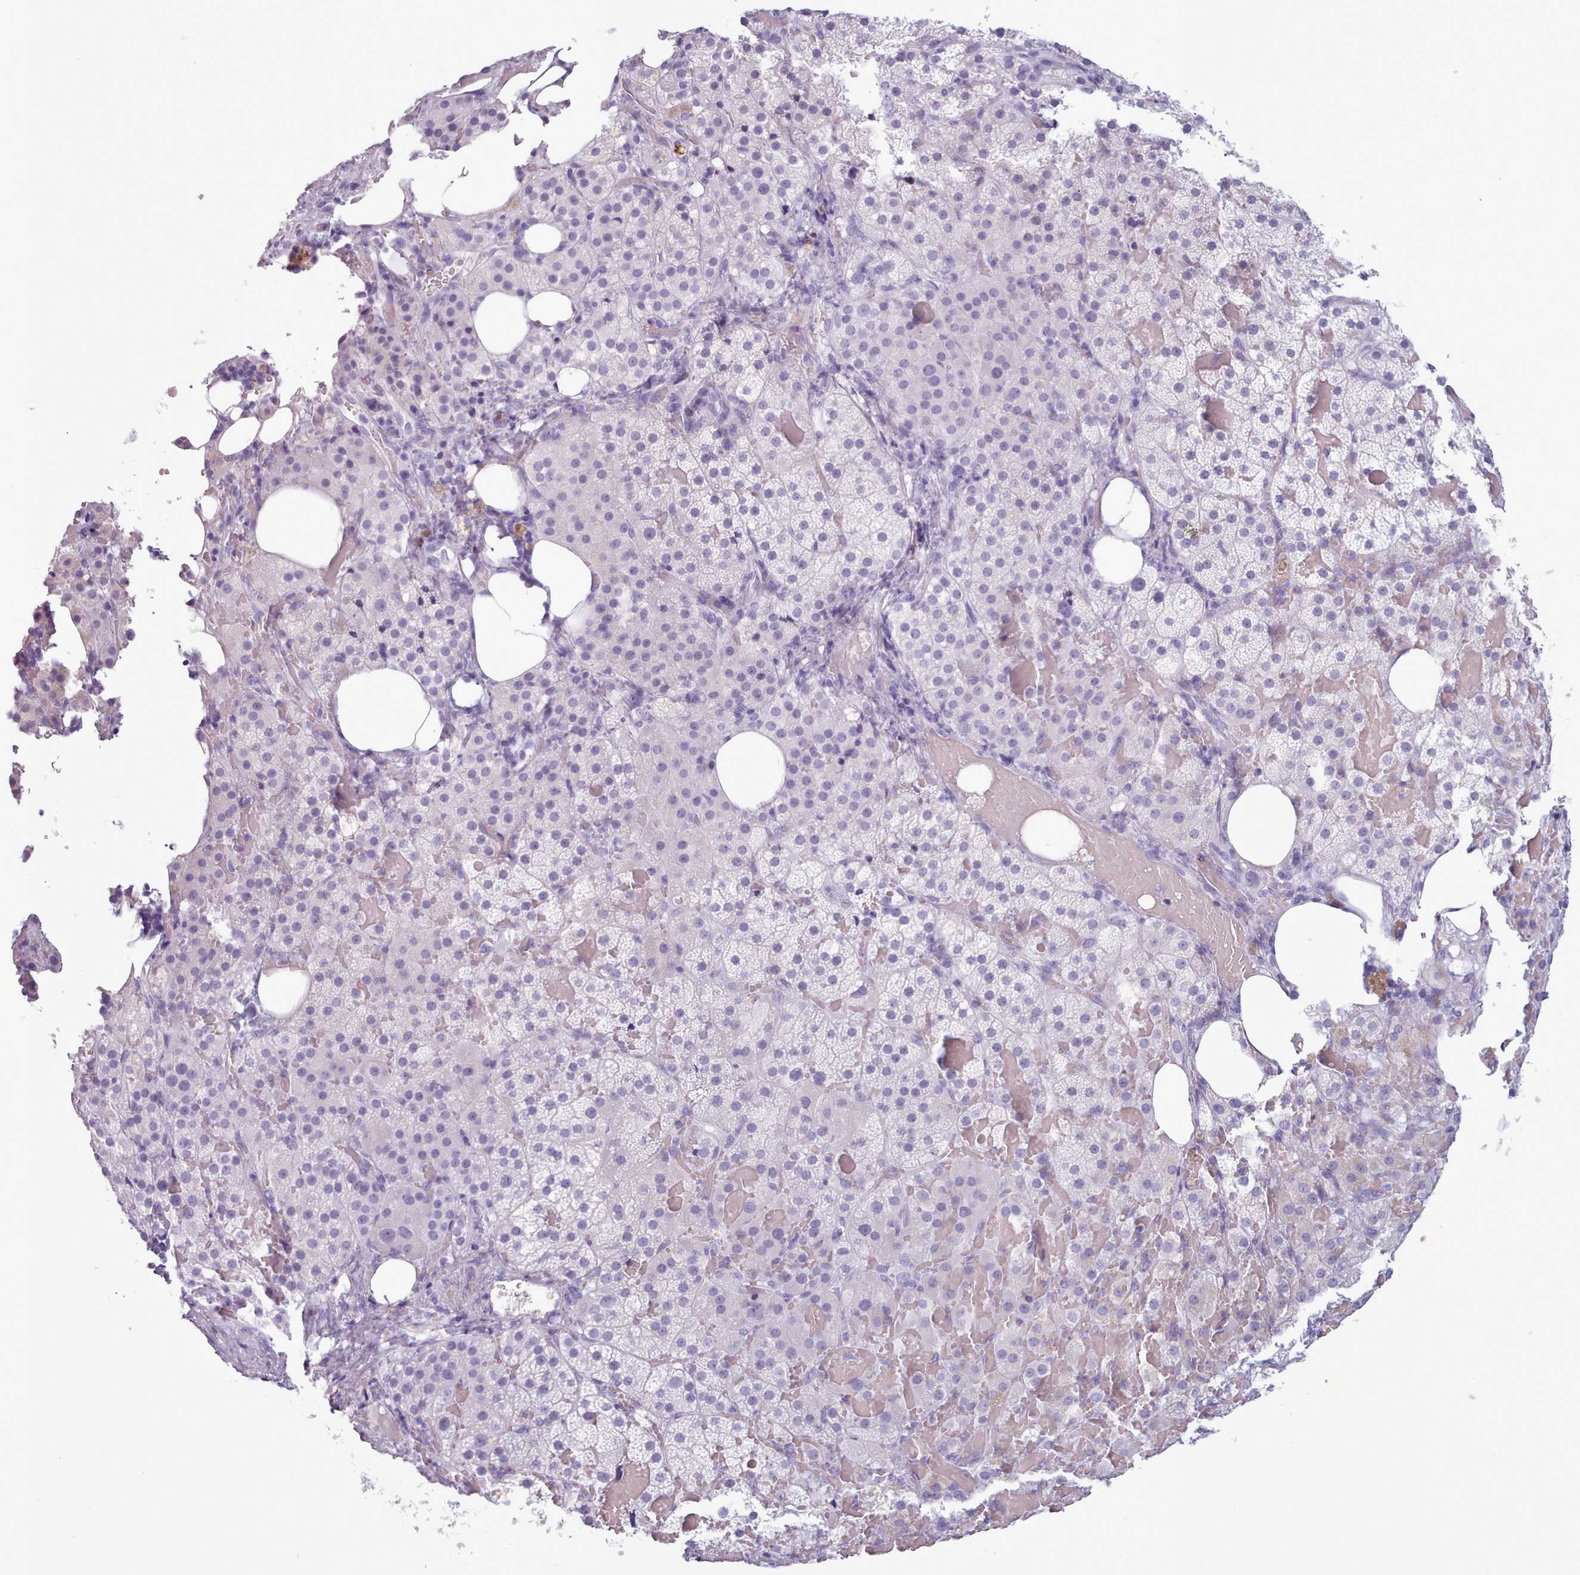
{"staining": {"intensity": "negative", "quantity": "none", "location": "none"}, "tissue": "adrenal gland", "cell_type": "Glandular cells", "image_type": "normal", "snomed": [{"axis": "morphology", "description": "Normal tissue, NOS"}, {"axis": "topography", "description": "Adrenal gland"}], "caption": "A high-resolution histopathology image shows immunohistochemistry (IHC) staining of normal adrenal gland, which exhibits no significant positivity in glandular cells. Brightfield microscopy of immunohistochemistry (IHC) stained with DAB (3,3'-diaminobenzidine) (brown) and hematoxylin (blue), captured at high magnification.", "gene": "ZNF43", "patient": {"sex": "female", "age": 59}}